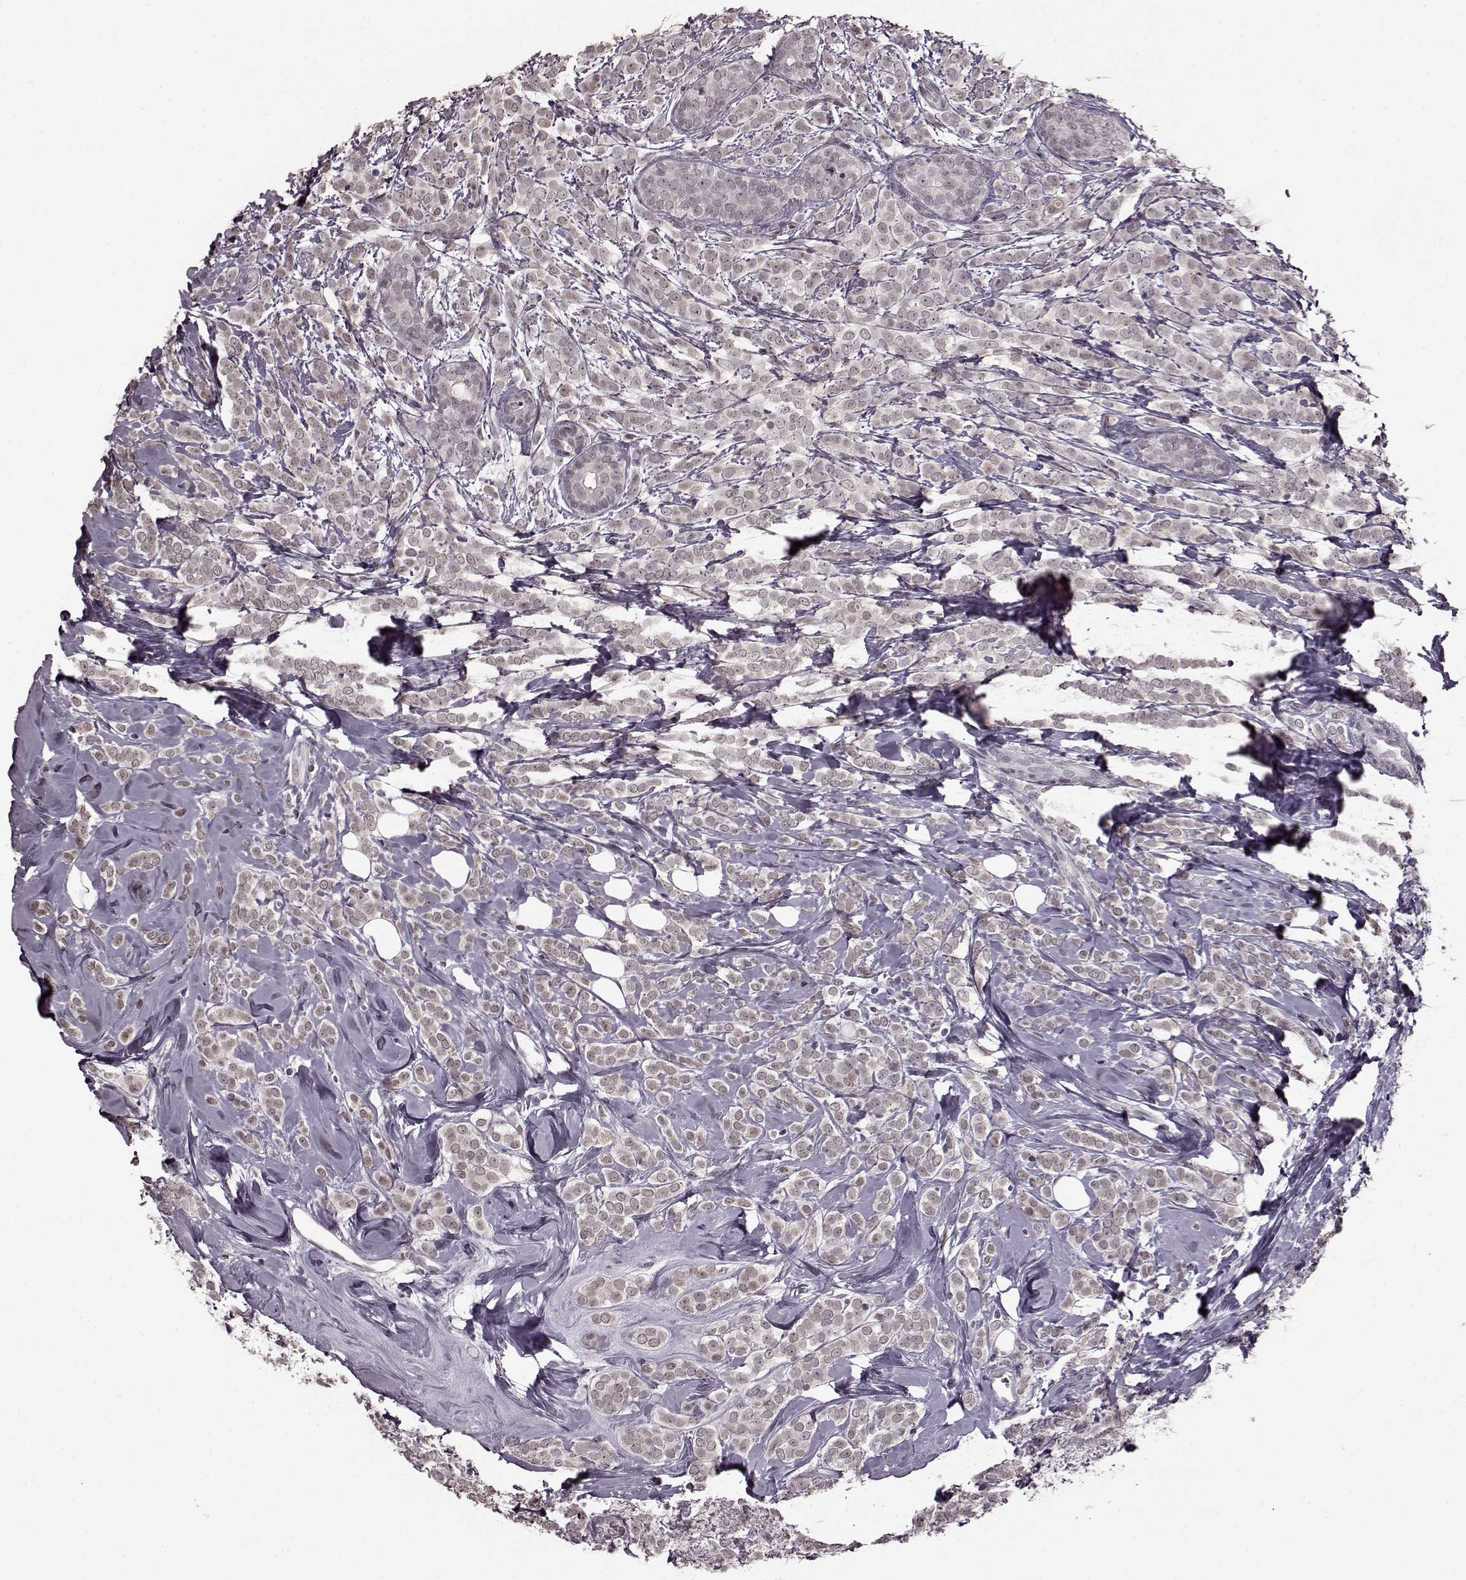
{"staining": {"intensity": "negative", "quantity": "none", "location": "none"}, "tissue": "breast cancer", "cell_type": "Tumor cells", "image_type": "cancer", "snomed": [{"axis": "morphology", "description": "Lobular carcinoma"}, {"axis": "topography", "description": "Breast"}], "caption": "Protein analysis of breast cancer demonstrates no significant staining in tumor cells.", "gene": "STX1B", "patient": {"sex": "female", "age": 49}}